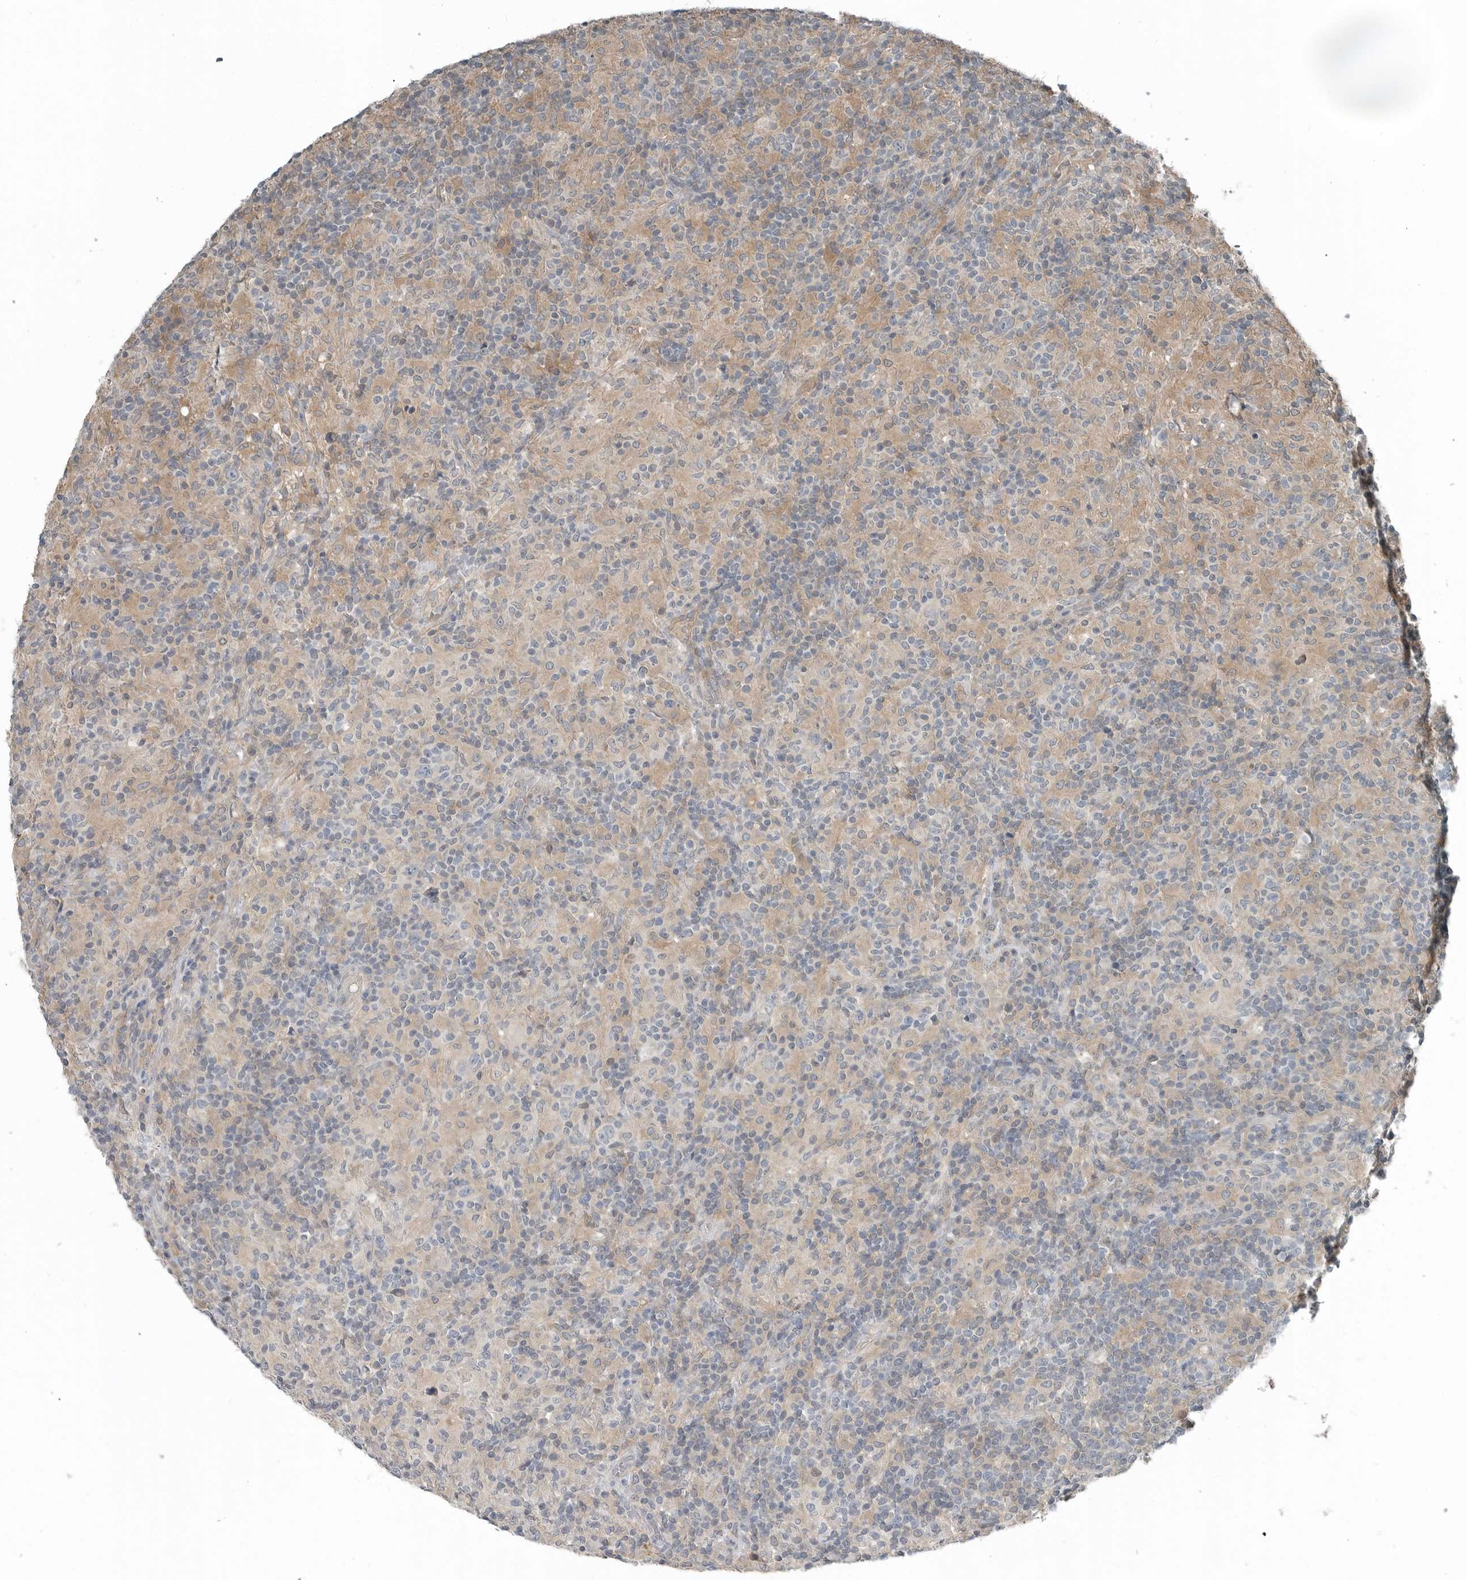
{"staining": {"intensity": "negative", "quantity": "none", "location": "none"}, "tissue": "lymphoma", "cell_type": "Tumor cells", "image_type": "cancer", "snomed": [{"axis": "morphology", "description": "Hodgkin's disease, NOS"}, {"axis": "topography", "description": "Lymph node"}], "caption": "Protein analysis of Hodgkin's disease shows no significant staining in tumor cells. (DAB (3,3'-diaminobenzidine) immunohistochemistry with hematoxylin counter stain).", "gene": "KYAT1", "patient": {"sex": "male", "age": 70}}